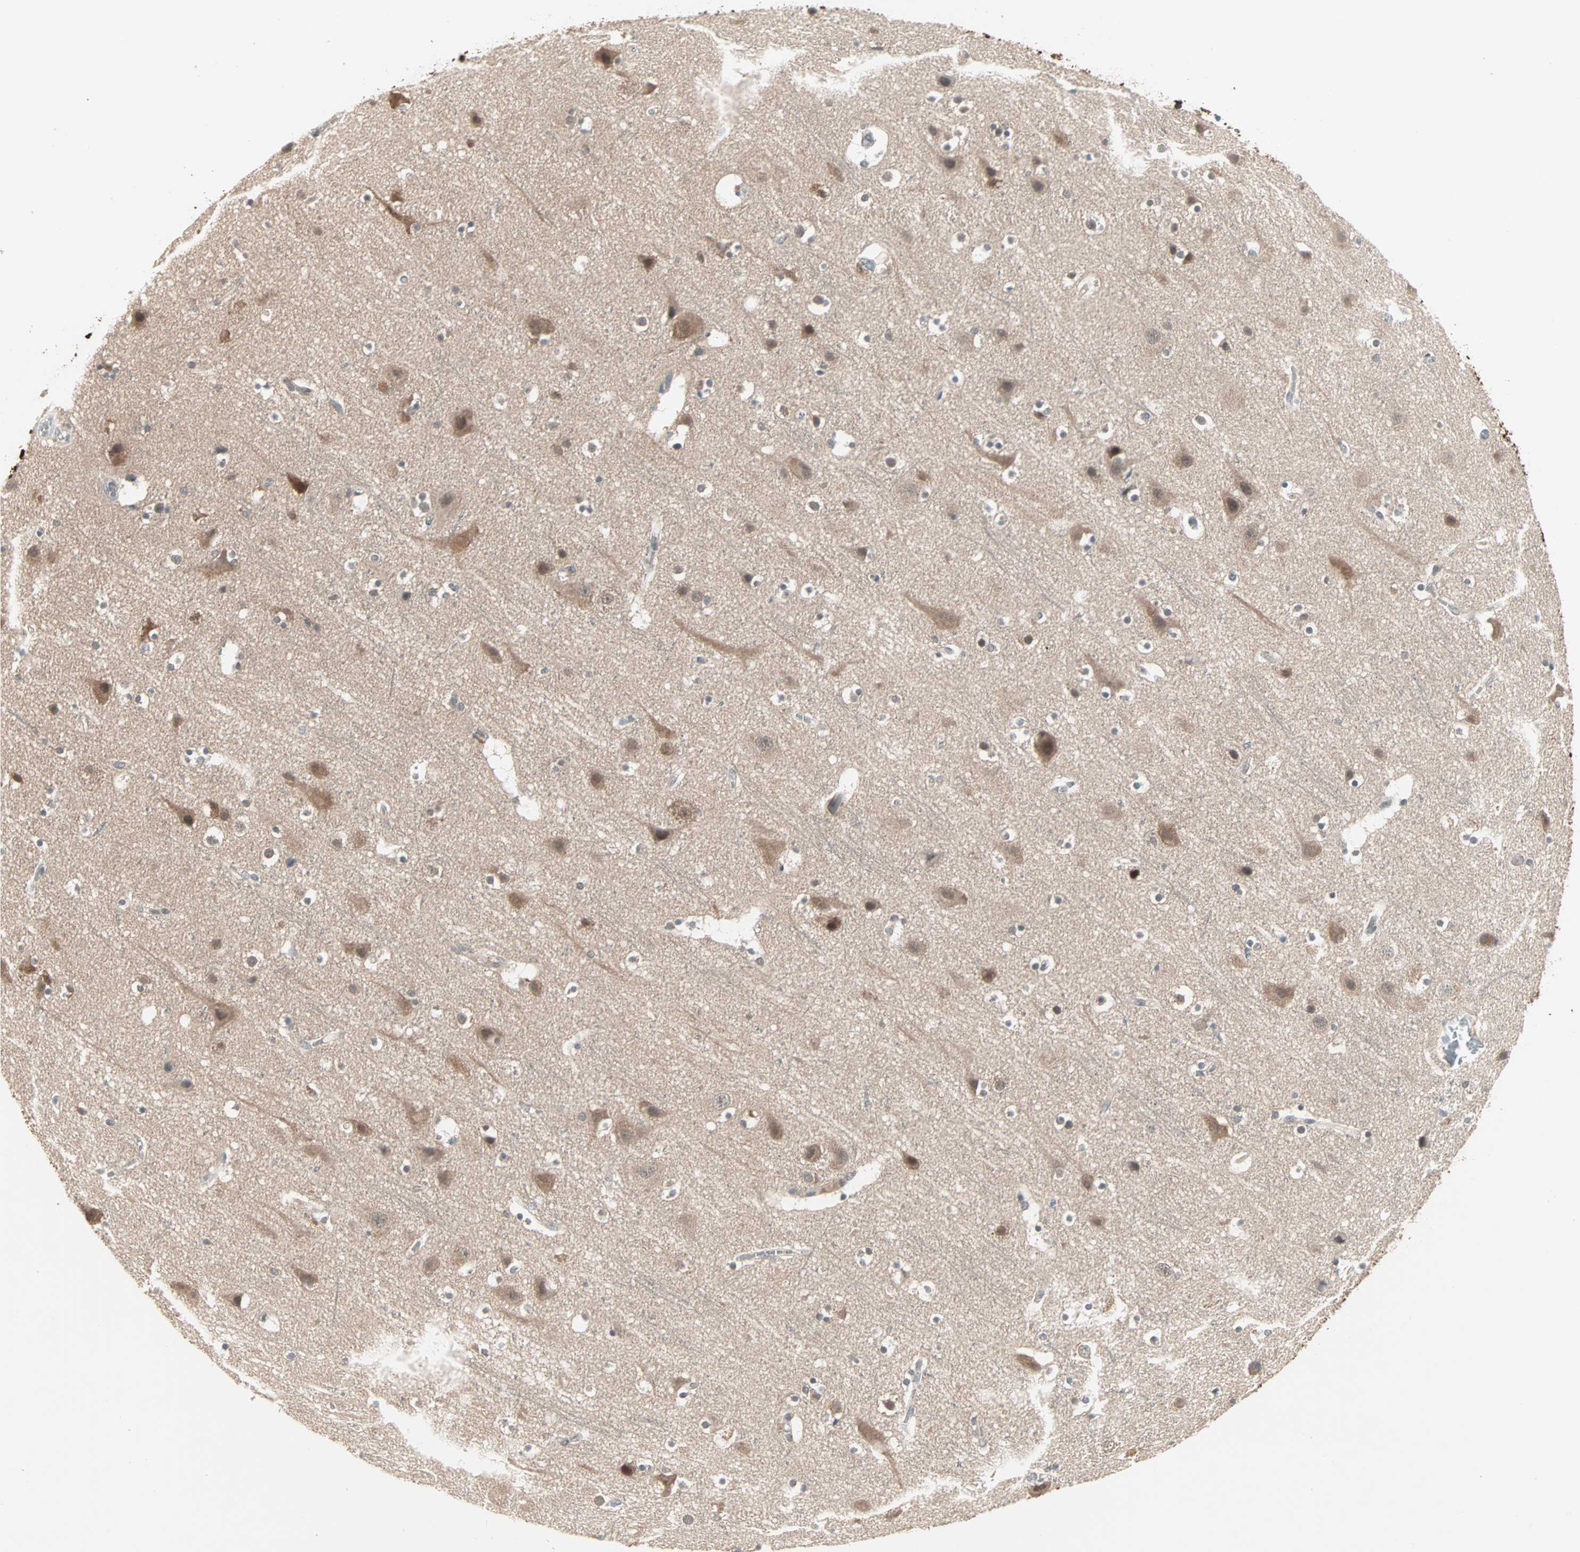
{"staining": {"intensity": "negative", "quantity": "none", "location": "none"}, "tissue": "cerebral cortex", "cell_type": "Endothelial cells", "image_type": "normal", "snomed": [{"axis": "morphology", "description": "Normal tissue, NOS"}, {"axis": "topography", "description": "Cerebral cortex"}], "caption": "The histopathology image shows no significant staining in endothelial cells of cerebral cortex.", "gene": "PTPA", "patient": {"sex": "male", "age": 45}}